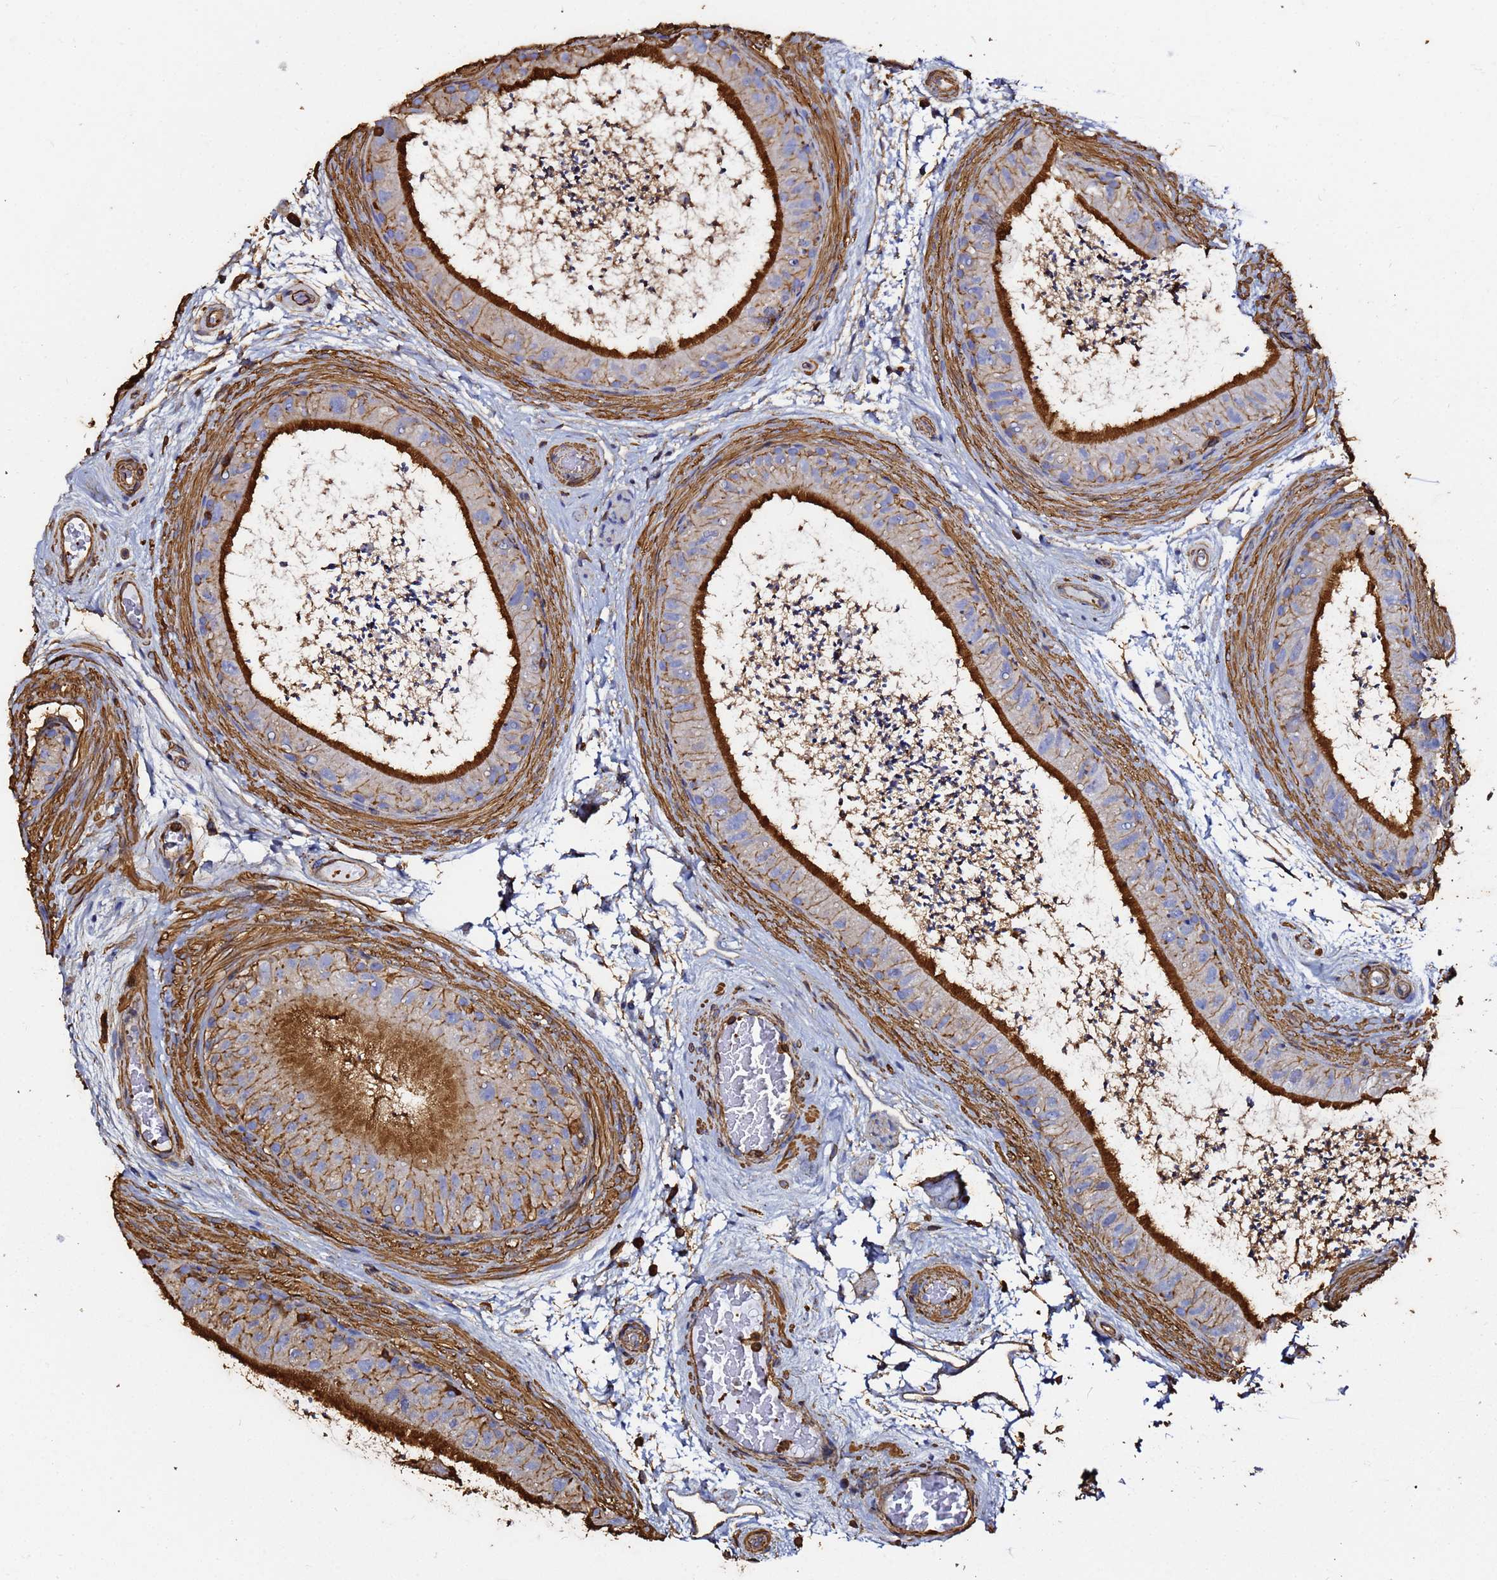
{"staining": {"intensity": "strong", "quantity": "25%-75%", "location": "cytoplasmic/membranous"}, "tissue": "epididymis", "cell_type": "Glandular cells", "image_type": "normal", "snomed": [{"axis": "morphology", "description": "Normal tissue, NOS"}, {"axis": "topography", "description": "Epididymis"}], "caption": "Protein expression analysis of benign epididymis exhibits strong cytoplasmic/membranous staining in about 25%-75% of glandular cells.", "gene": "ACTA1", "patient": {"sex": "male", "age": 50}}